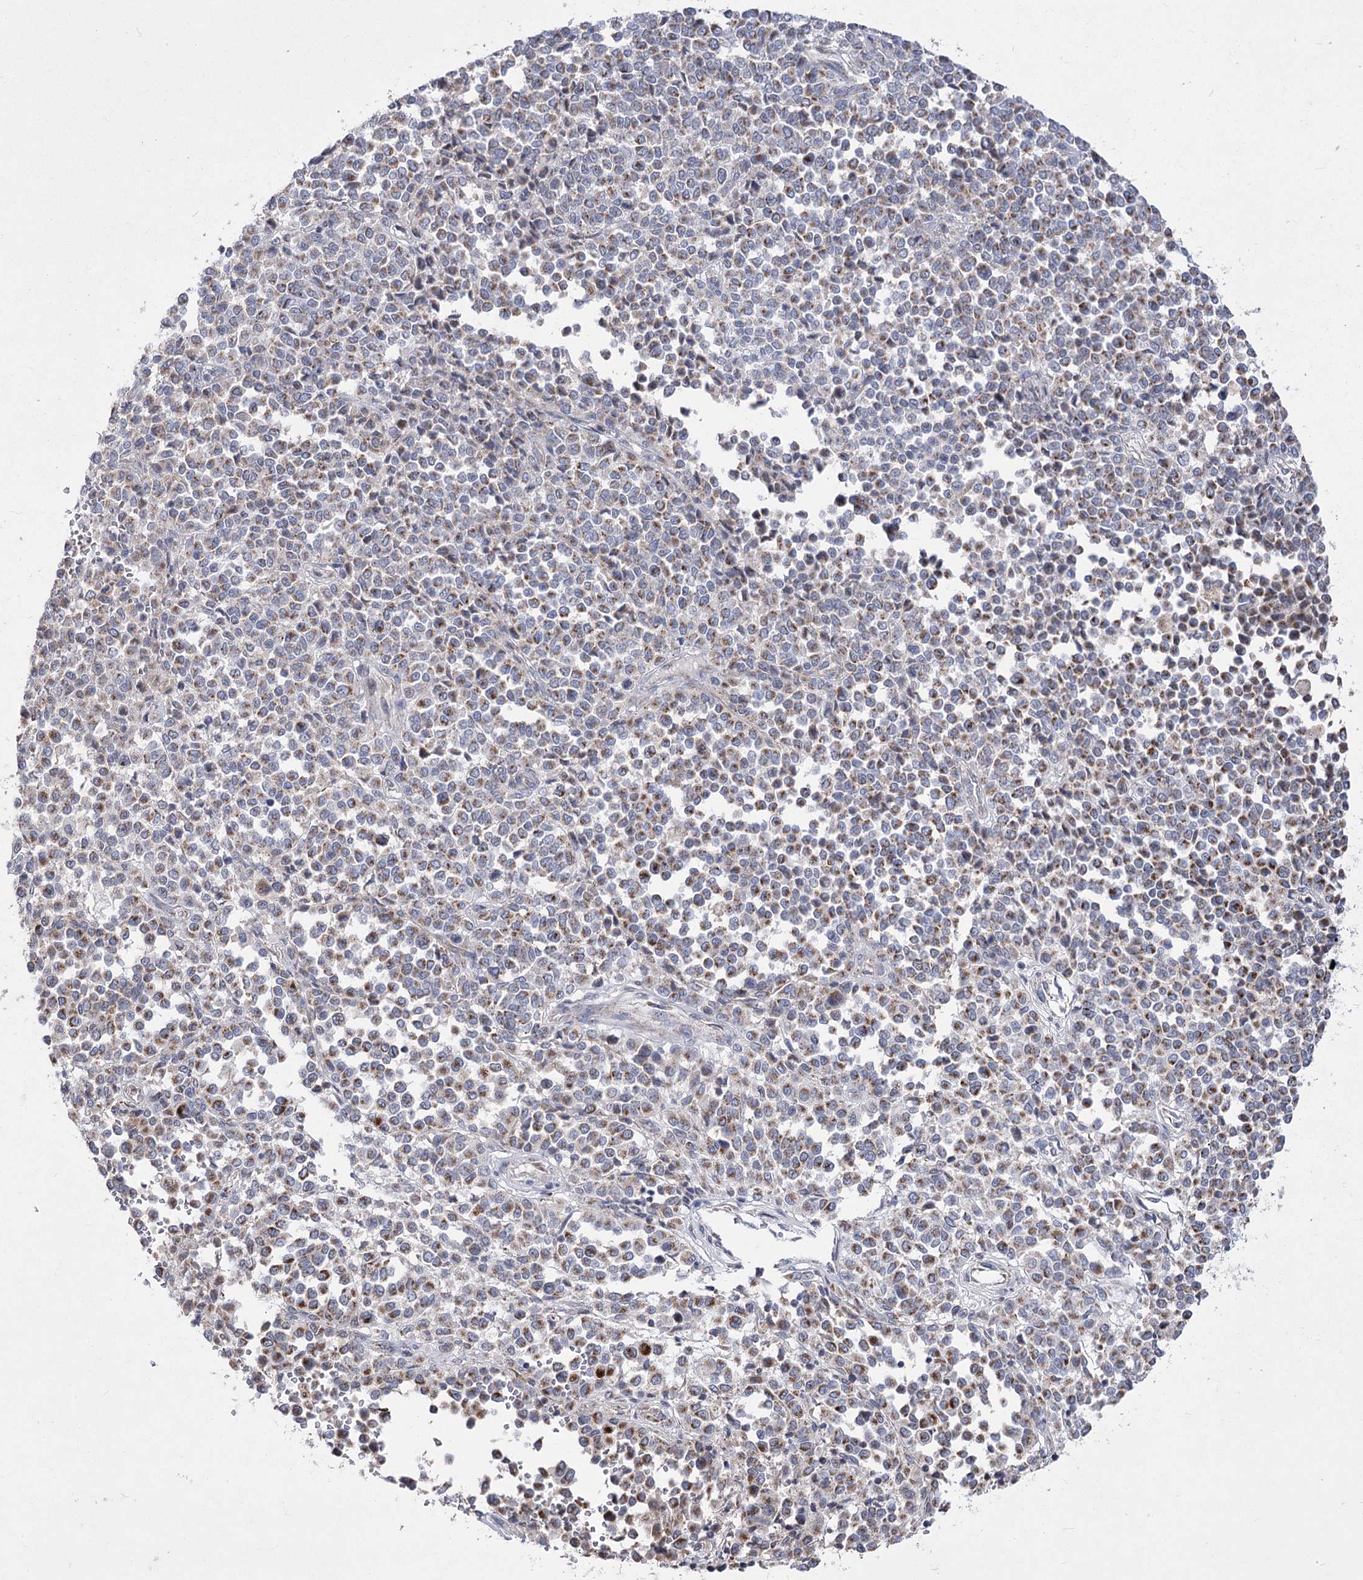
{"staining": {"intensity": "moderate", "quantity": "25%-75%", "location": "cytoplasmic/membranous"}, "tissue": "melanoma", "cell_type": "Tumor cells", "image_type": "cancer", "snomed": [{"axis": "morphology", "description": "Malignant melanoma, Metastatic site"}, {"axis": "topography", "description": "Pancreas"}], "caption": "Melanoma was stained to show a protein in brown. There is medium levels of moderate cytoplasmic/membranous positivity in about 25%-75% of tumor cells.", "gene": "PDHB", "patient": {"sex": "female", "age": 30}}